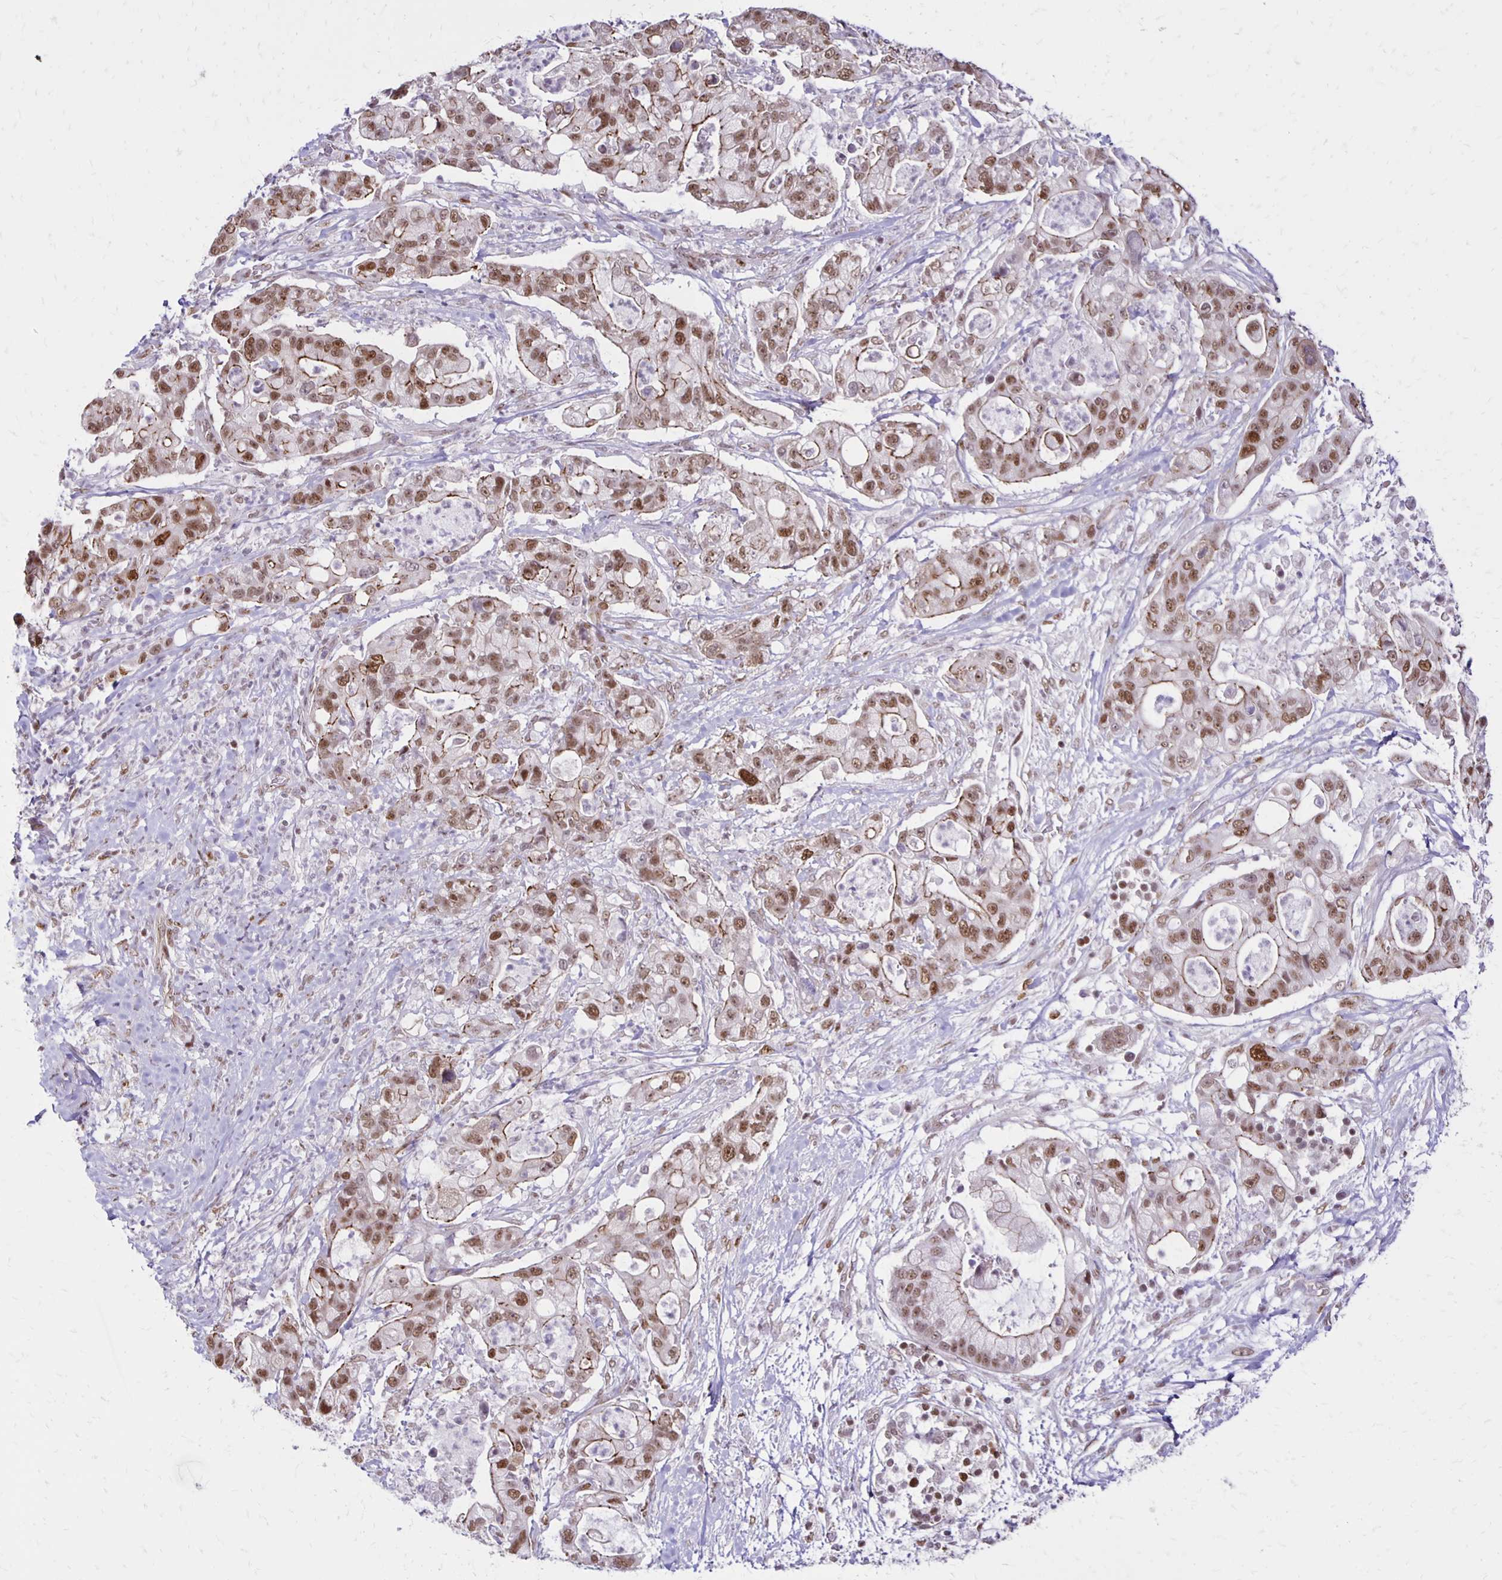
{"staining": {"intensity": "weak", "quantity": ">75%", "location": "cytoplasmic/membranous,nuclear"}, "tissue": "pancreatic cancer", "cell_type": "Tumor cells", "image_type": "cancer", "snomed": [{"axis": "morphology", "description": "Adenocarcinoma, NOS"}, {"axis": "topography", "description": "Pancreas"}], "caption": "Protein expression analysis of pancreatic cancer shows weak cytoplasmic/membranous and nuclear expression in approximately >75% of tumor cells.", "gene": "DDB2", "patient": {"sex": "female", "age": 69}}